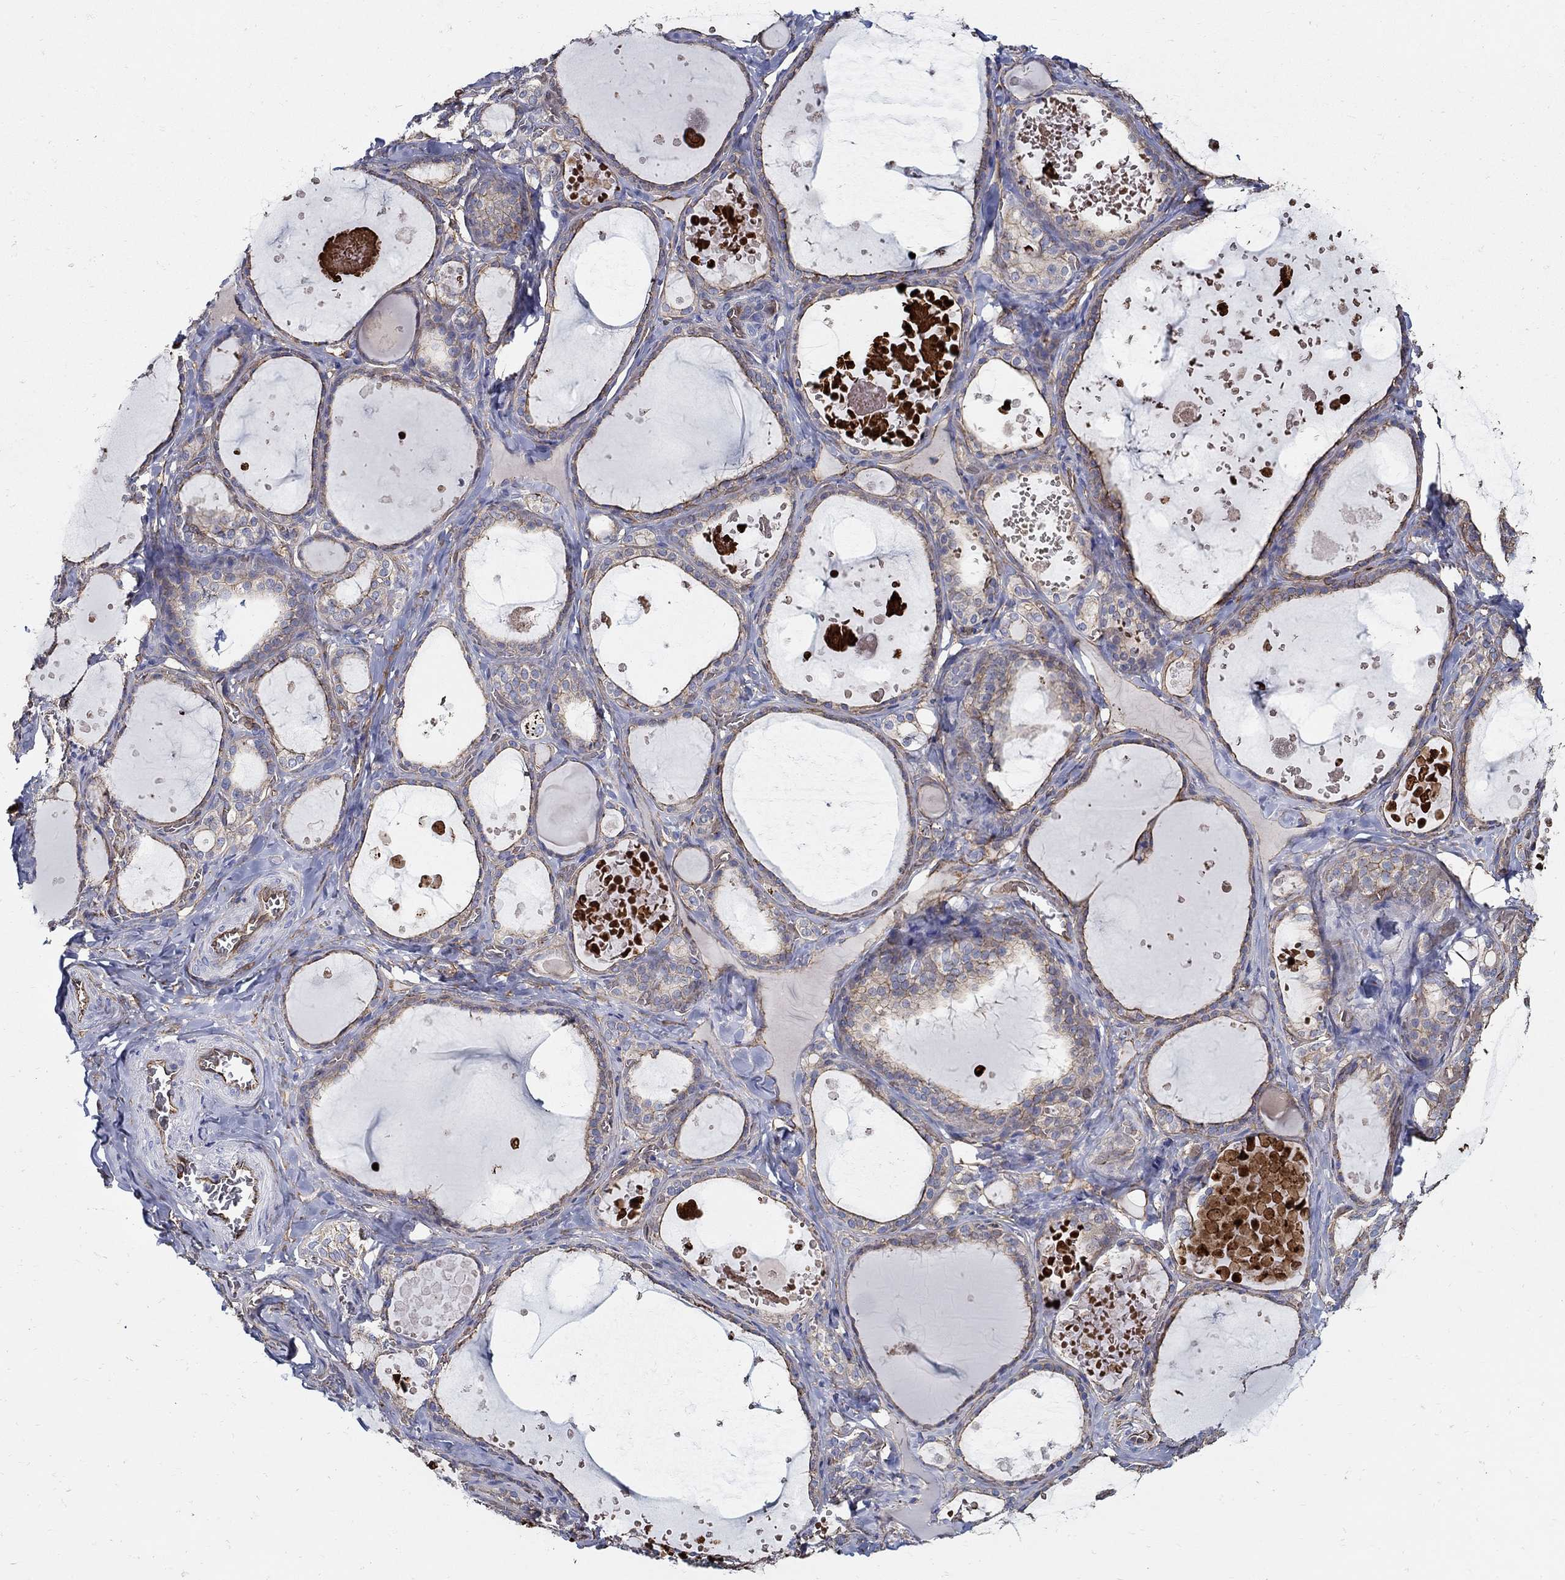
{"staining": {"intensity": "moderate", "quantity": ">75%", "location": "cytoplasmic/membranous"}, "tissue": "thyroid gland", "cell_type": "Glandular cells", "image_type": "normal", "snomed": [{"axis": "morphology", "description": "Normal tissue, NOS"}, {"axis": "topography", "description": "Thyroid gland"}], "caption": "Protein staining by IHC exhibits moderate cytoplasmic/membranous expression in approximately >75% of glandular cells in unremarkable thyroid gland.", "gene": "APBB3", "patient": {"sex": "female", "age": 56}}